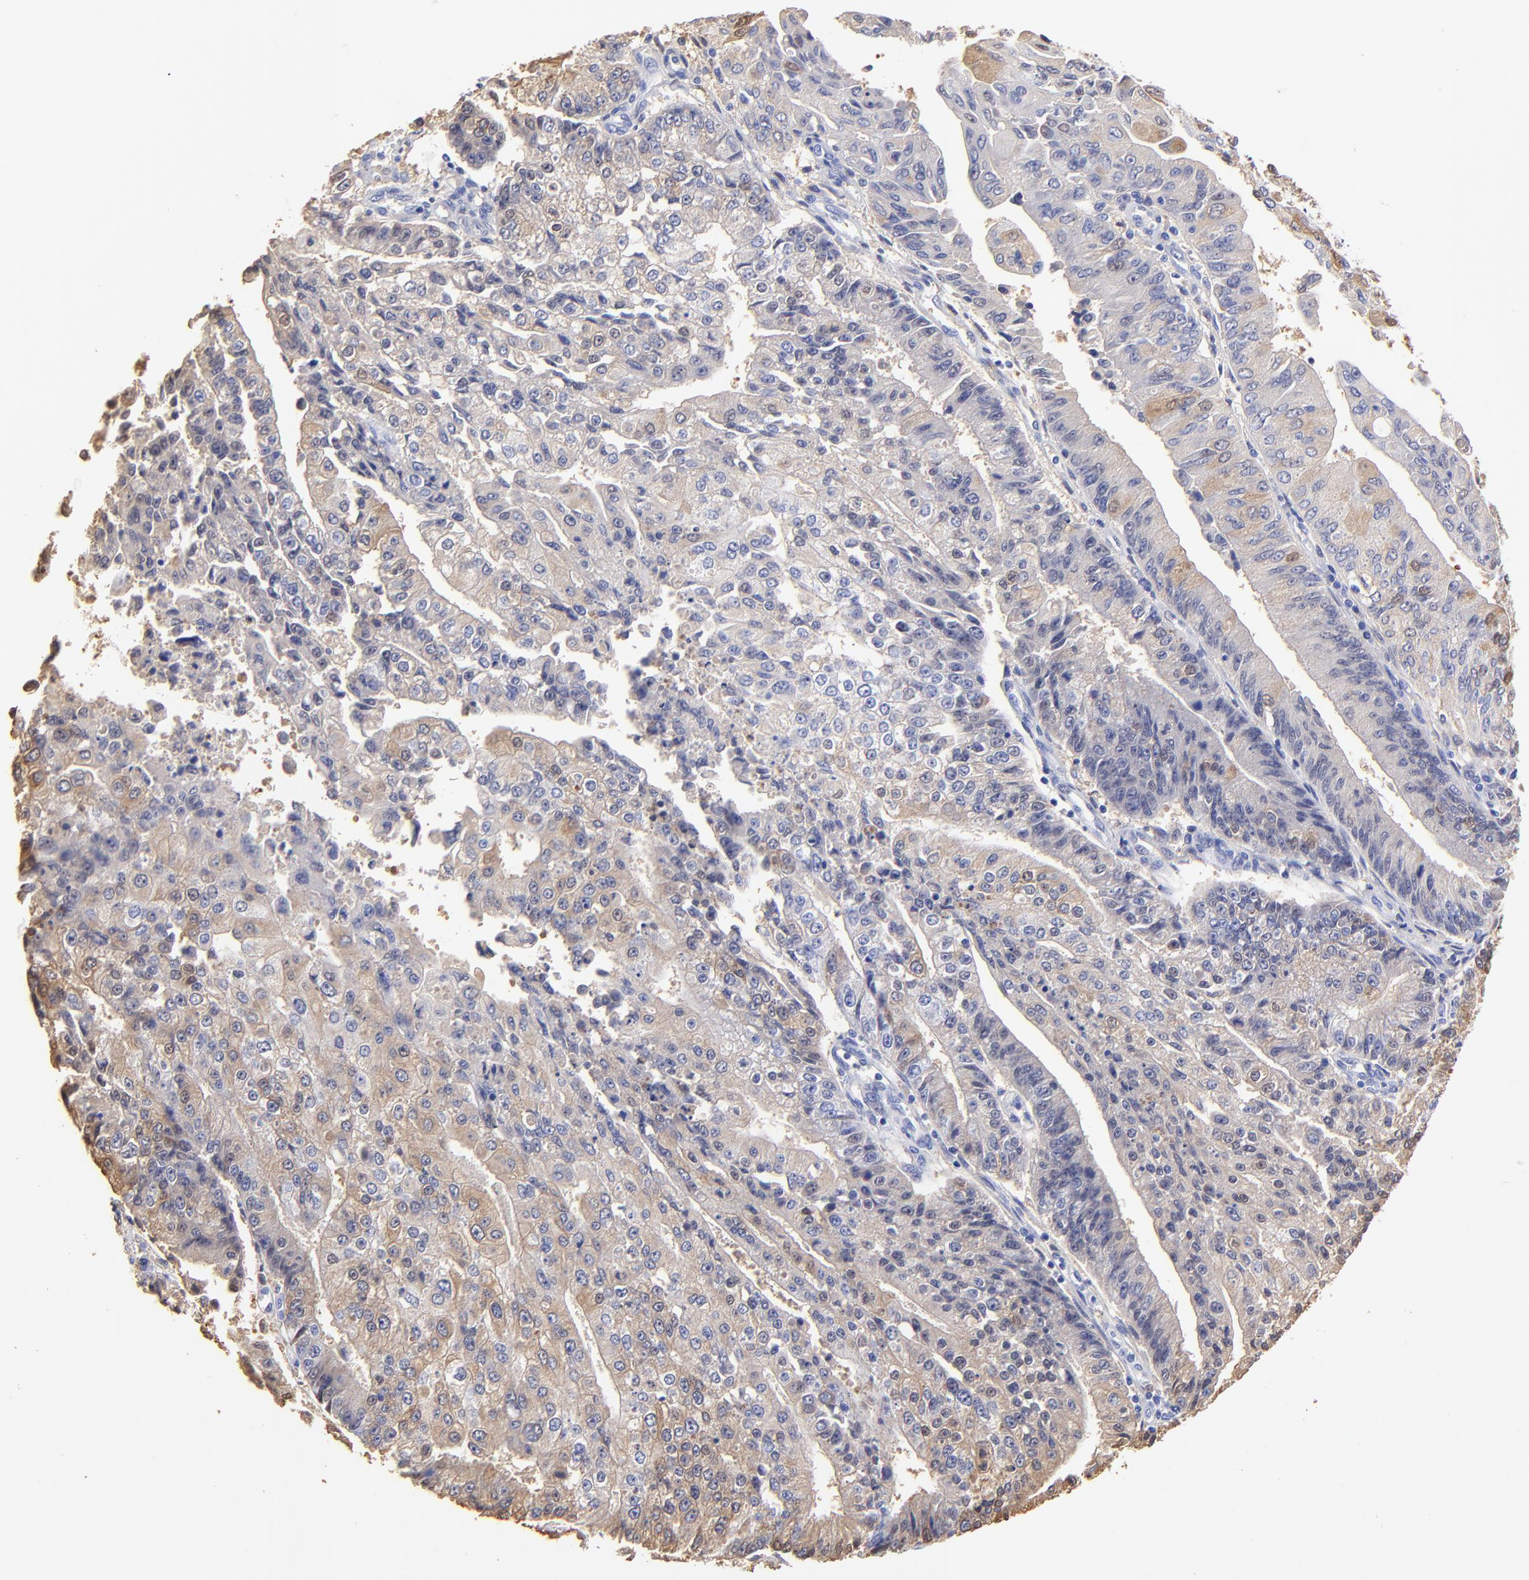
{"staining": {"intensity": "weak", "quantity": "<25%", "location": "cytoplasmic/membranous"}, "tissue": "endometrial cancer", "cell_type": "Tumor cells", "image_type": "cancer", "snomed": [{"axis": "morphology", "description": "Adenocarcinoma, NOS"}, {"axis": "topography", "description": "Endometrium"}], "caption": "Tumor cells show no significant positivity in adenocarcinoma (endometrial).", "gene": "ALDH1A1", "patient": {"sex": "female", "age": 75}}